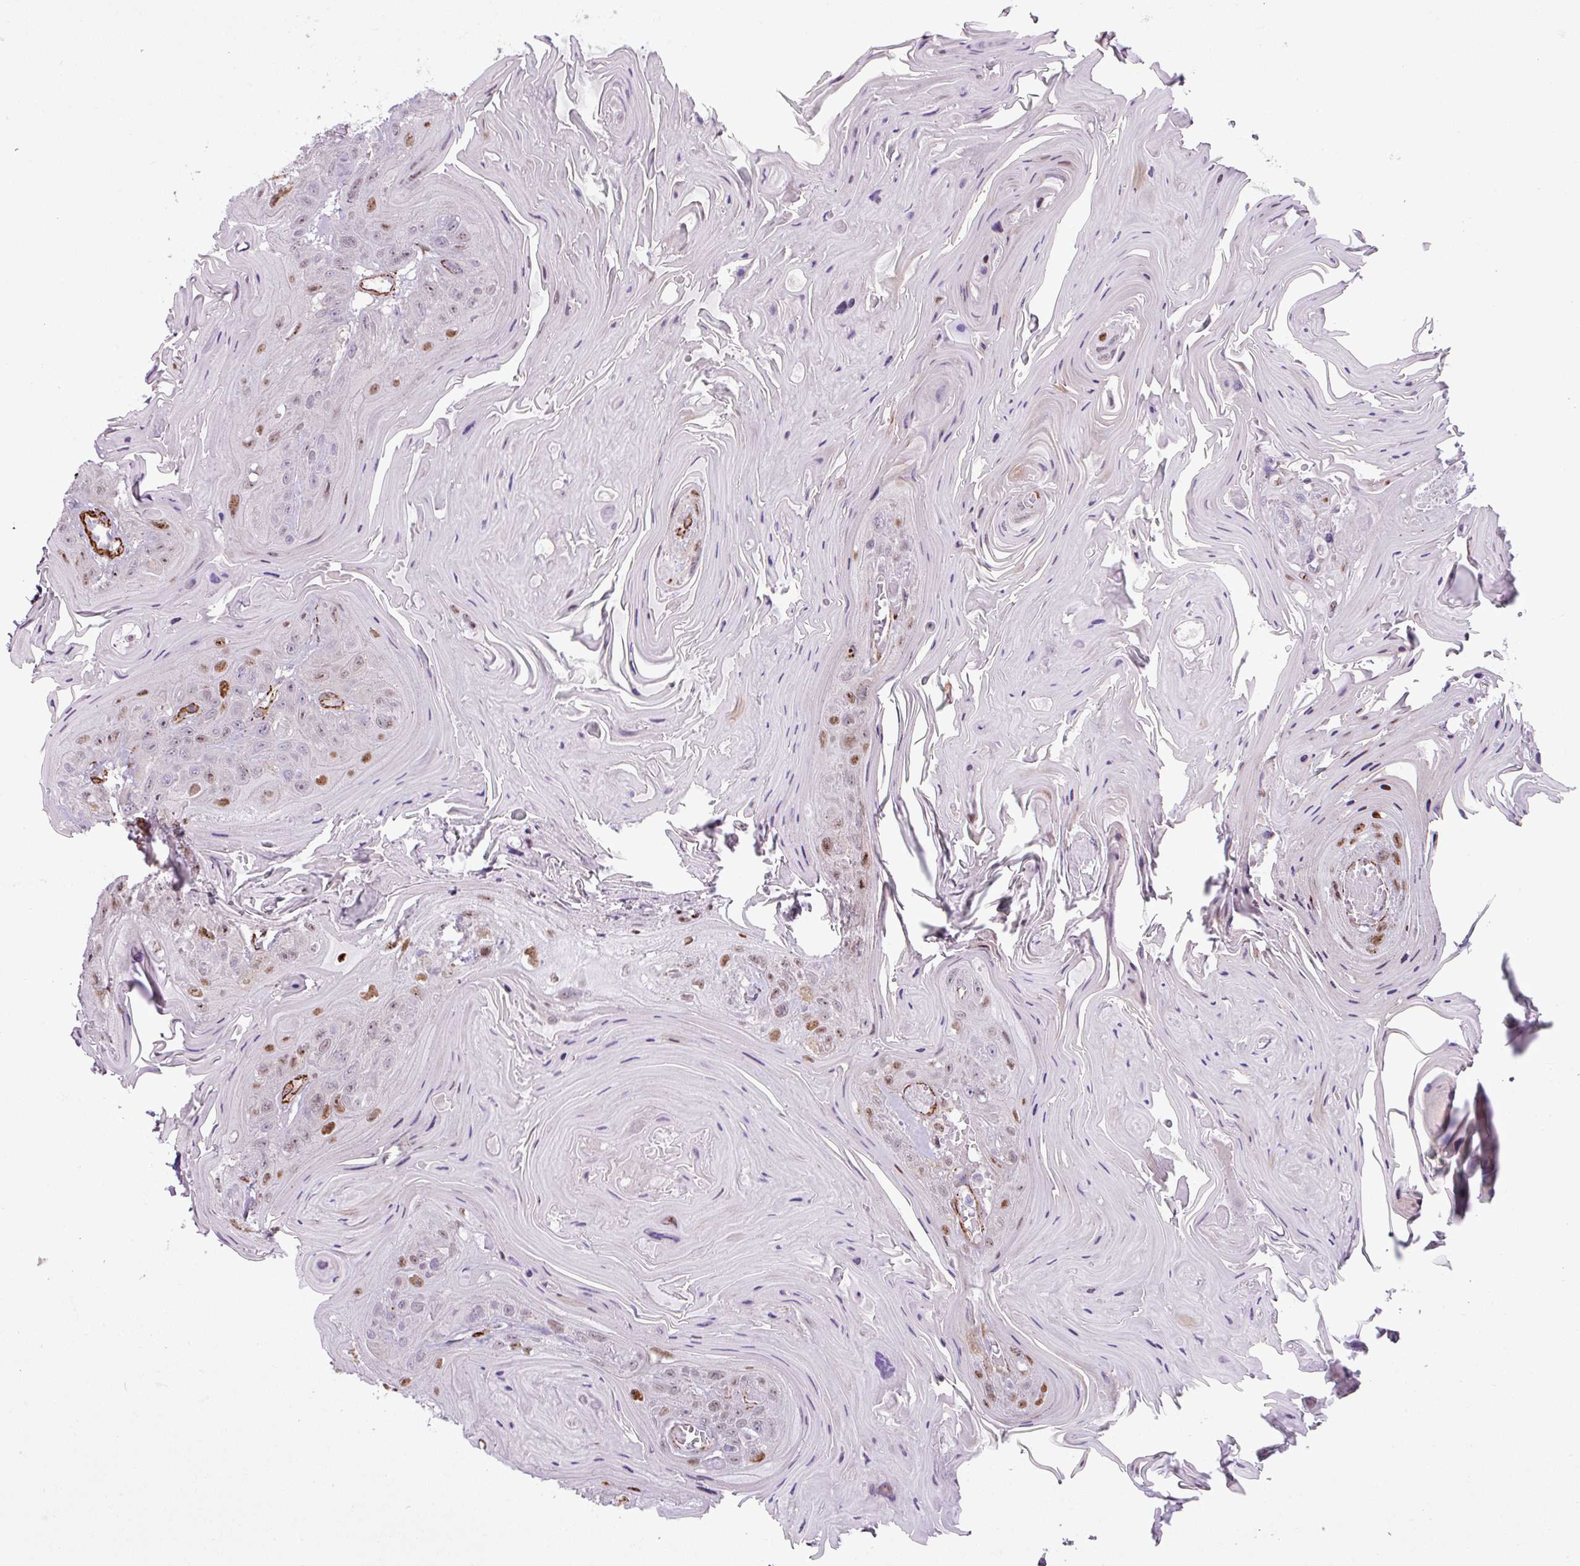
{"staining": {"intensity": "moderate", "quantity": "25%-75%", "location": "nuclear"}, "tissue": "head and neck cancer", "cell_type": "Tumor cells", "image_type": "cancer", "snomed": [{"axis": "morphology", "description": "Squamous cell carcinoma, NOS"}, {"axis": "topography", "description": "Head-Neck"}], "caption": "This image exhibits immunohistochemistry (IHC) staining of human head and neck squamous cell carcinoma, with medium moderate nuclear staining in about 25%-75% of tumor cells.", "gene": "ATP10A", "patient": {"sex": "female", "age": 59}}